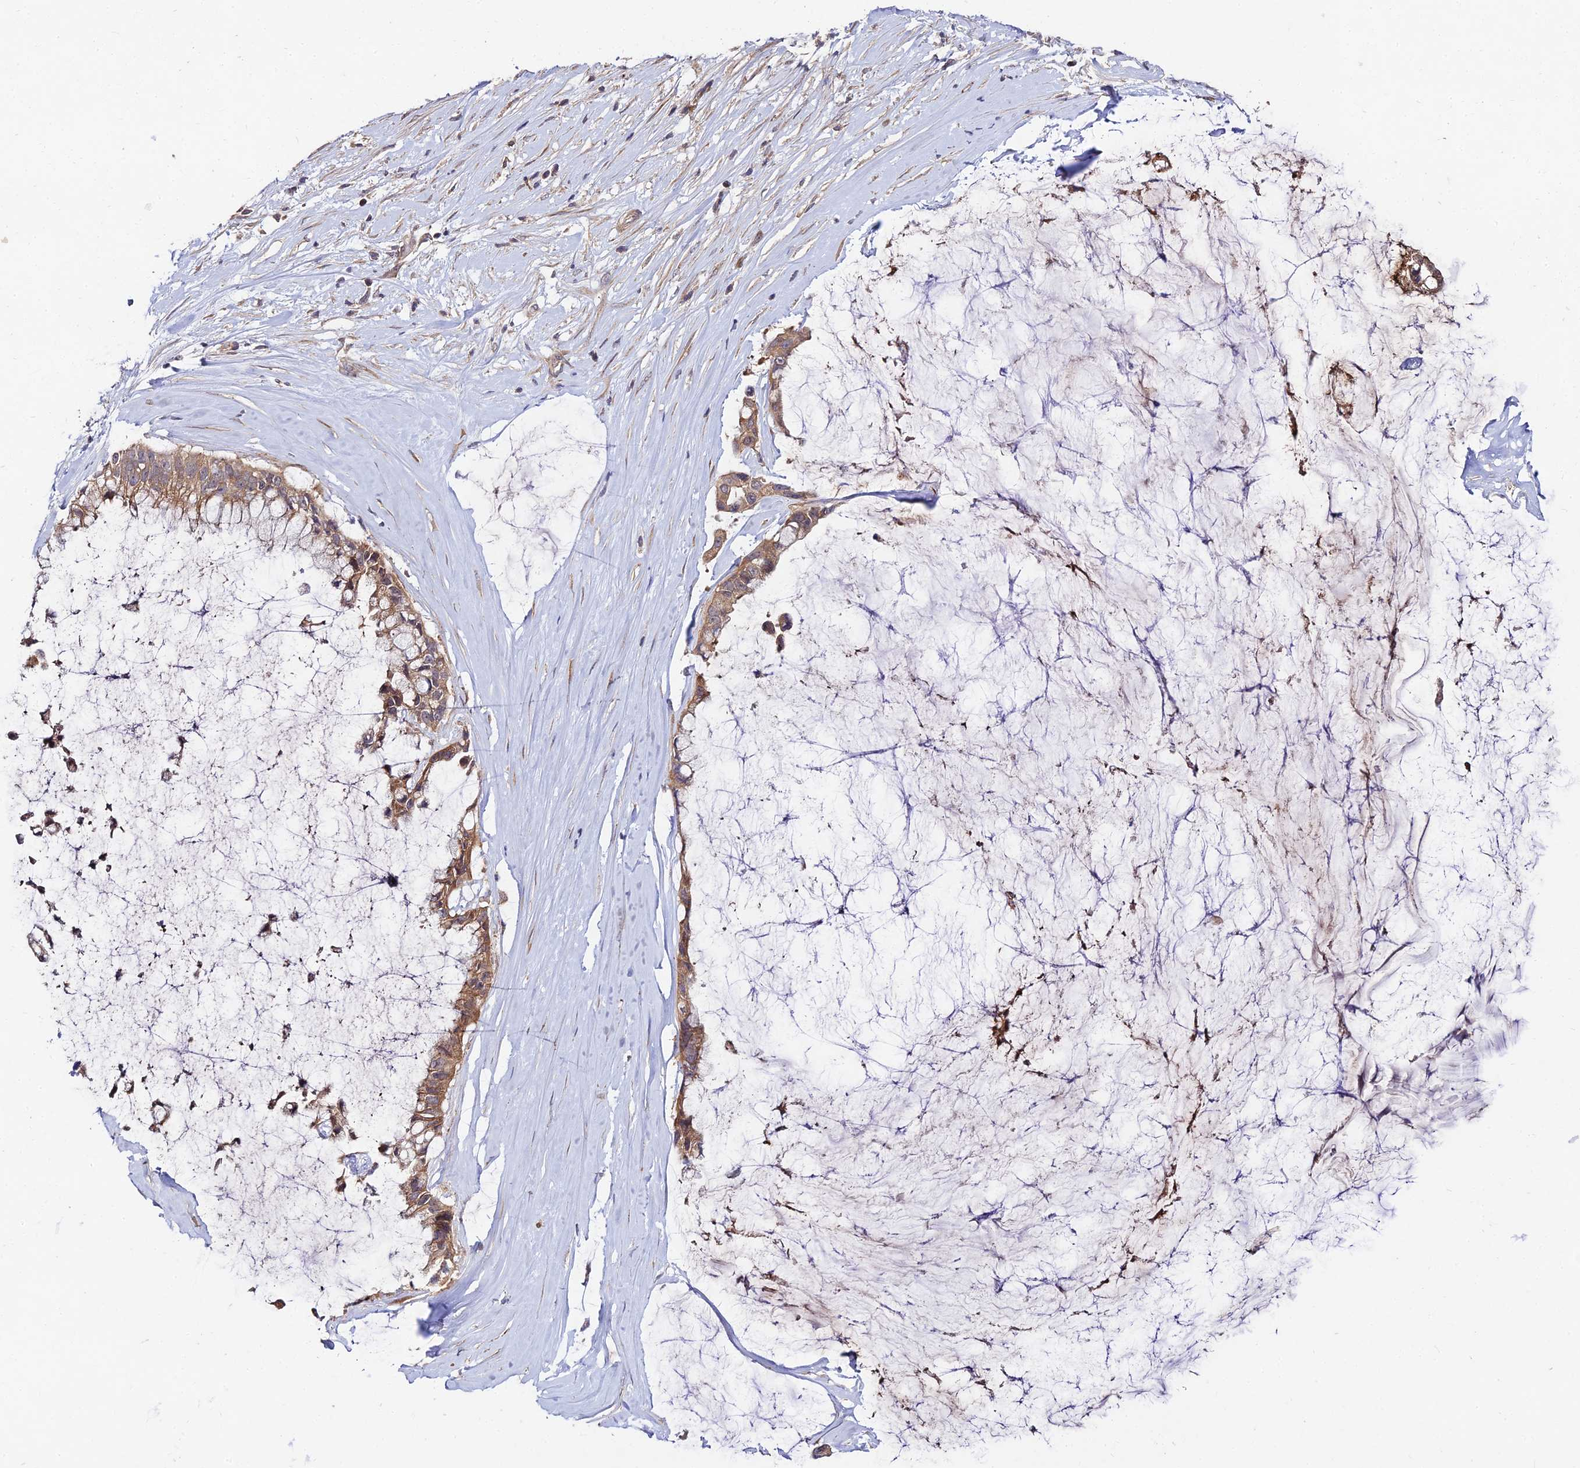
{"staining": {"intensity": "moderate", "quantity": ">75%", "location": "cytoplasmic/membranous"}, "tissue": "ovarian cancer", "cell_type": "Tumor cells", "image_type": "cancer", "snomed": [{"axis": "morphology", "description": "Cystadenocarcinoma, mucinous, NOS"}, {"axis": "topography", "description": "Ovary"}], "caption": "Immunohistochemistry (IHC) of human ovarian mucinous cystadenocarcinoma exhibits medium levels of moderate cytoplasmic/membranous expression in about >75% of tumor cells.", "gene": "MKKS", "patient": {"sex": "female", "age": 39}}